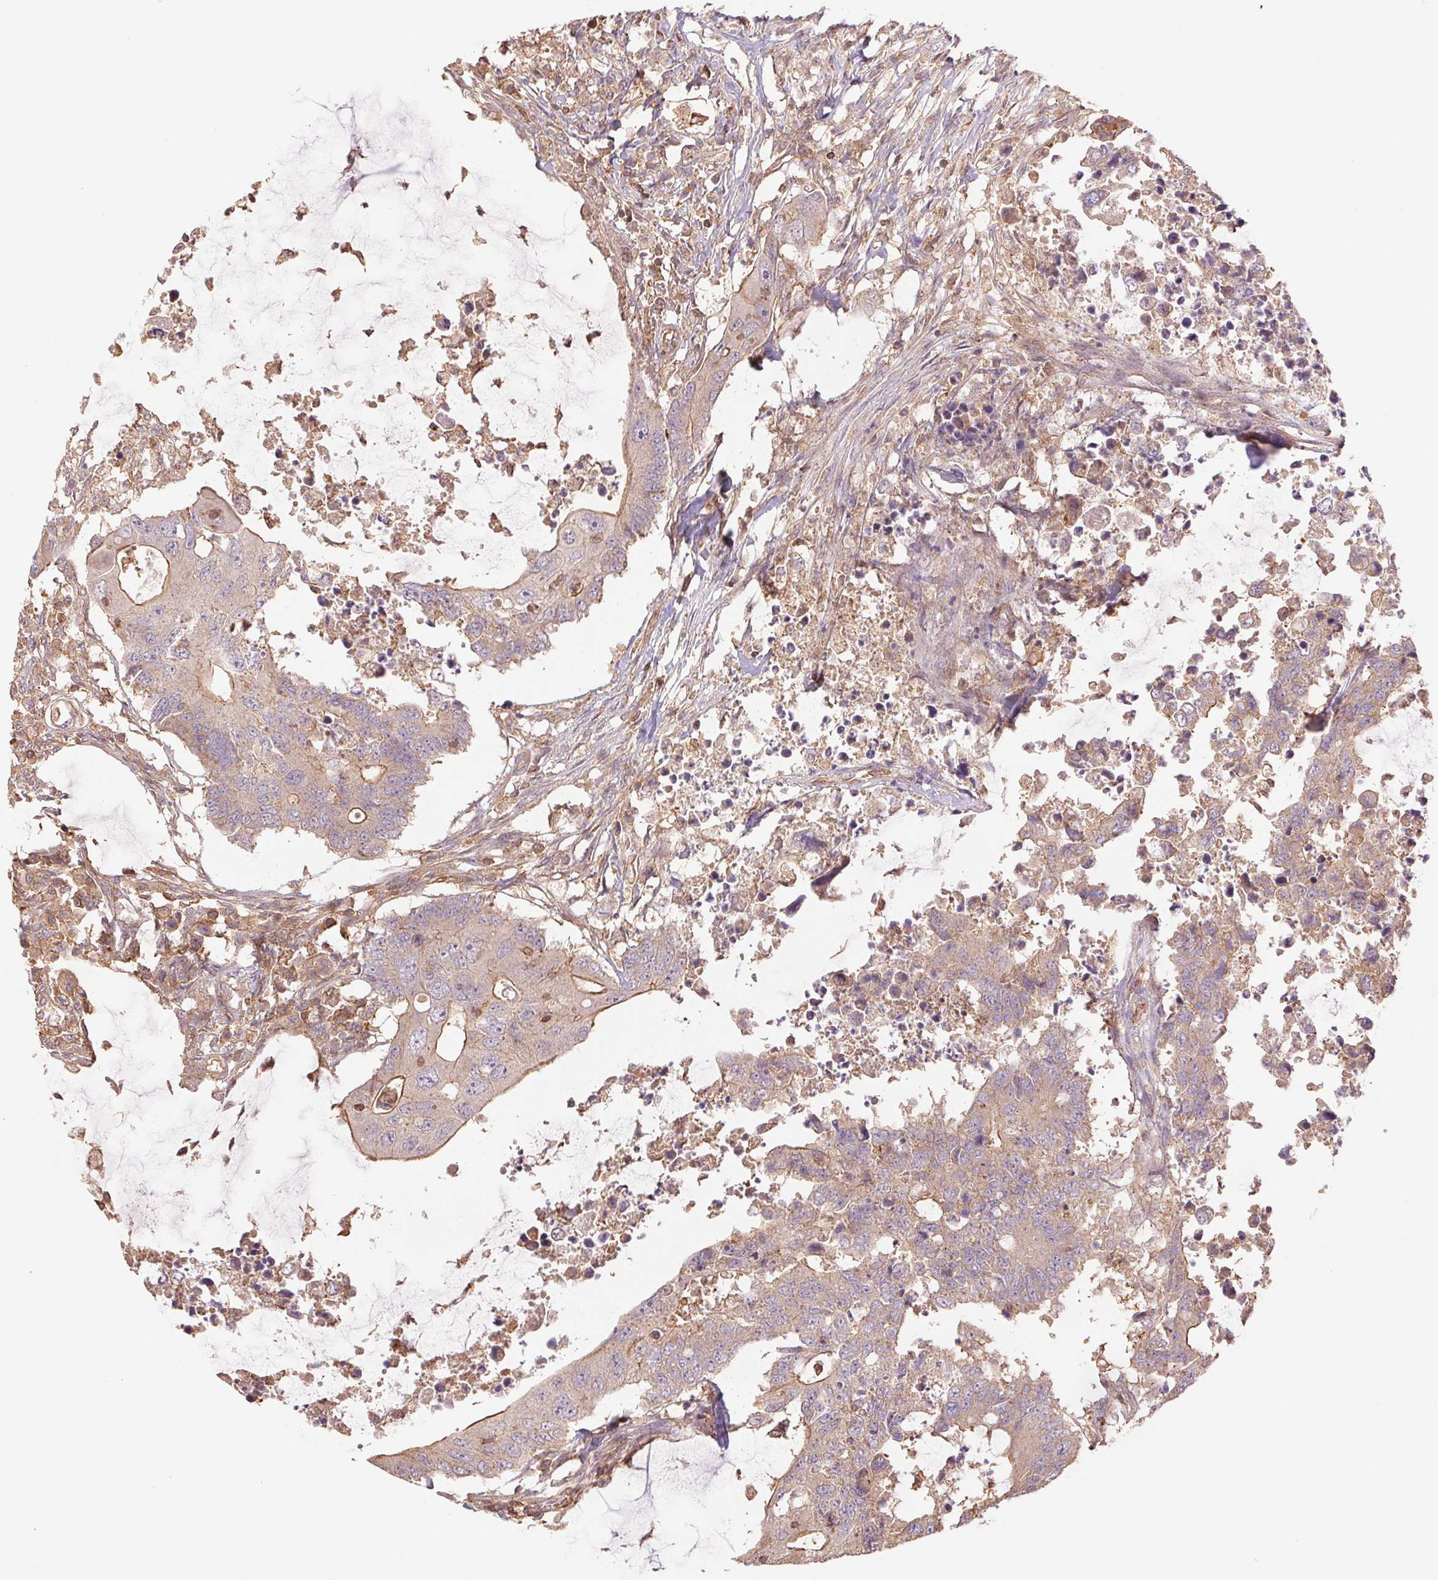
{"staining": {"intensity": "weak", "quantity": ">75%", "location": "cytoplasmic/membranous"}, "tissue": "colorectal cancer", "cell_type": "Tumor cells", "image_type": "cancer", "snomed": [{"axis": "morphology", "description": "Adenocarcinoma, NOS"}, {"axis": "topography", "description": "Colon"}], "caption": "Brown immunohistochemical staining in adenocarcinoma (colorectal) exhibits weak cytoplasmic/membranous expression in approximately >75% of tumor cells.", "gene": "TUBA3D", "patient": {"sex": "male", "age": 71}}